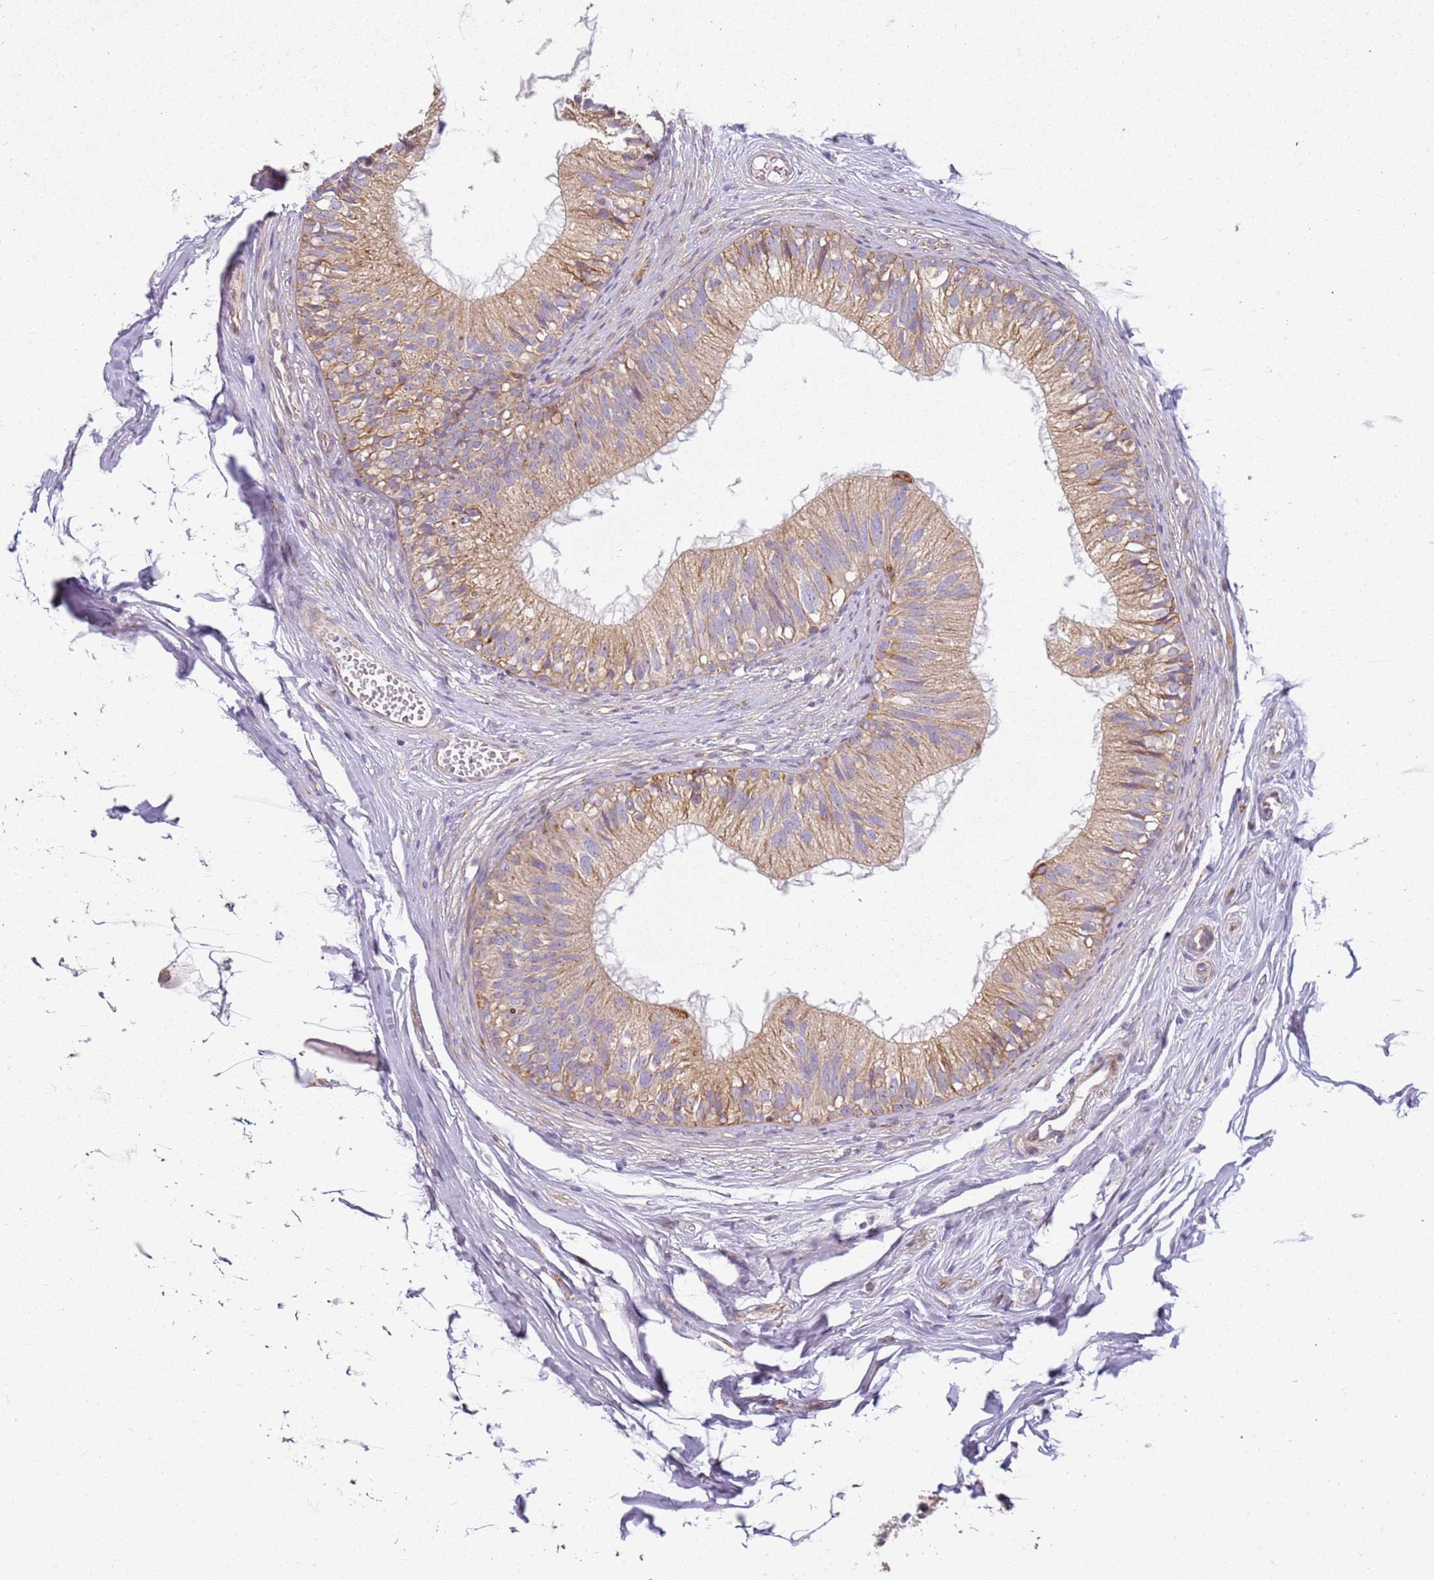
{"staining": {"intensity": "weak", "quantity": ">75%", "location": "cytoplasmic/membranous"}, "tissue": "epididymis", "cell_type": "Glandular cells", "image_type": "normal", "snomed": [{"axis": "morphology", "description": "Normal tissue, NOS"}, {"axis": "morphology", "description": "Seminoma in situ"}, {"axis": "topography", "description": "Testis"}, {"axis": "topography", "description": "Epididymis"}], "caption": "A brown stain highlights weak cytoplasmic/membranous expression of a protein in glandular cells of normal human epididymis. Using DAB (brown) and hematoxylin (blue) stains, captured at high magnification using brightfield microscopy.", "gene": "TMEM200C", "patient": {"sex": "male", "age": 28}}